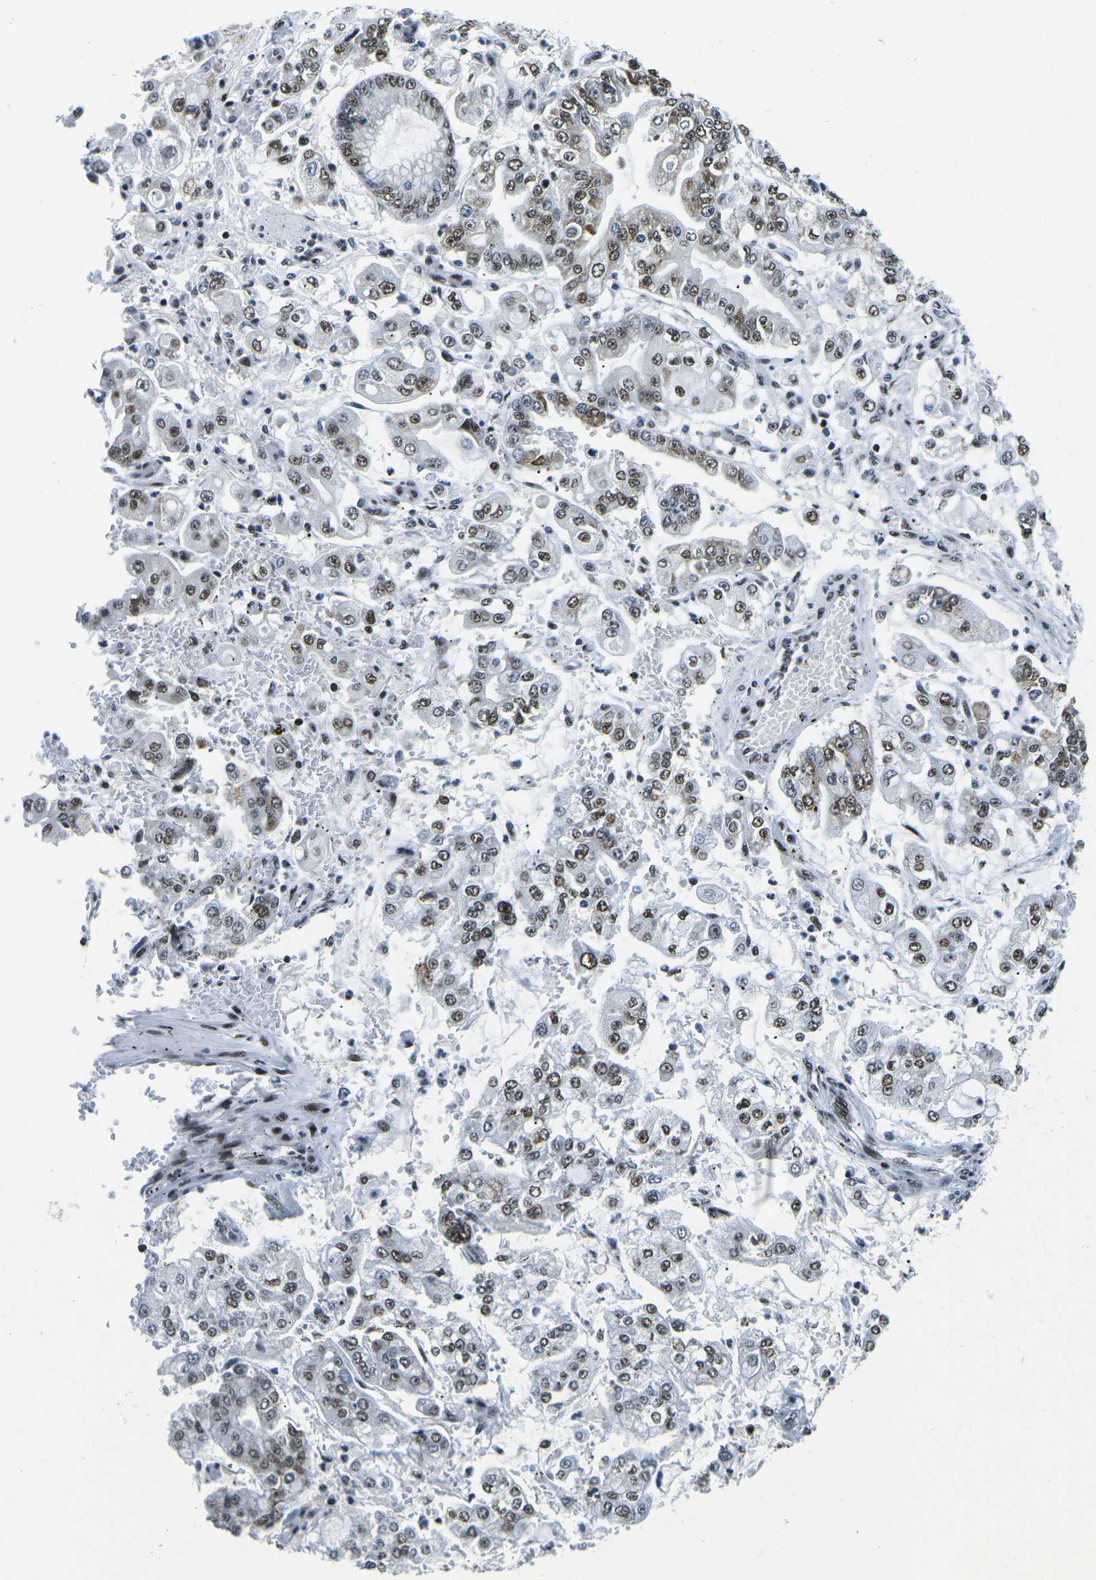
{"staining": {"intensity": "moderate", "quantity": ">75%", "location": "nuclear"}, "tissue": "stomach cancer", "cell_type": "Tumor cells", "image_type": "cancer", "snomed": [{"axis": "morphology", "description": "Adenocarcinoma, NOS"}, {"axis": "topography", "description": "Stomach"}], "caption": "Immunohistochemistry (IHC) of human stomach cancer (adenocarcinoma) shows medium levels of moderate nuclear staining in approximately >75% of tumor cells.", "gene": "RBL2", "patient": {"sex": "male", "age": 76}}